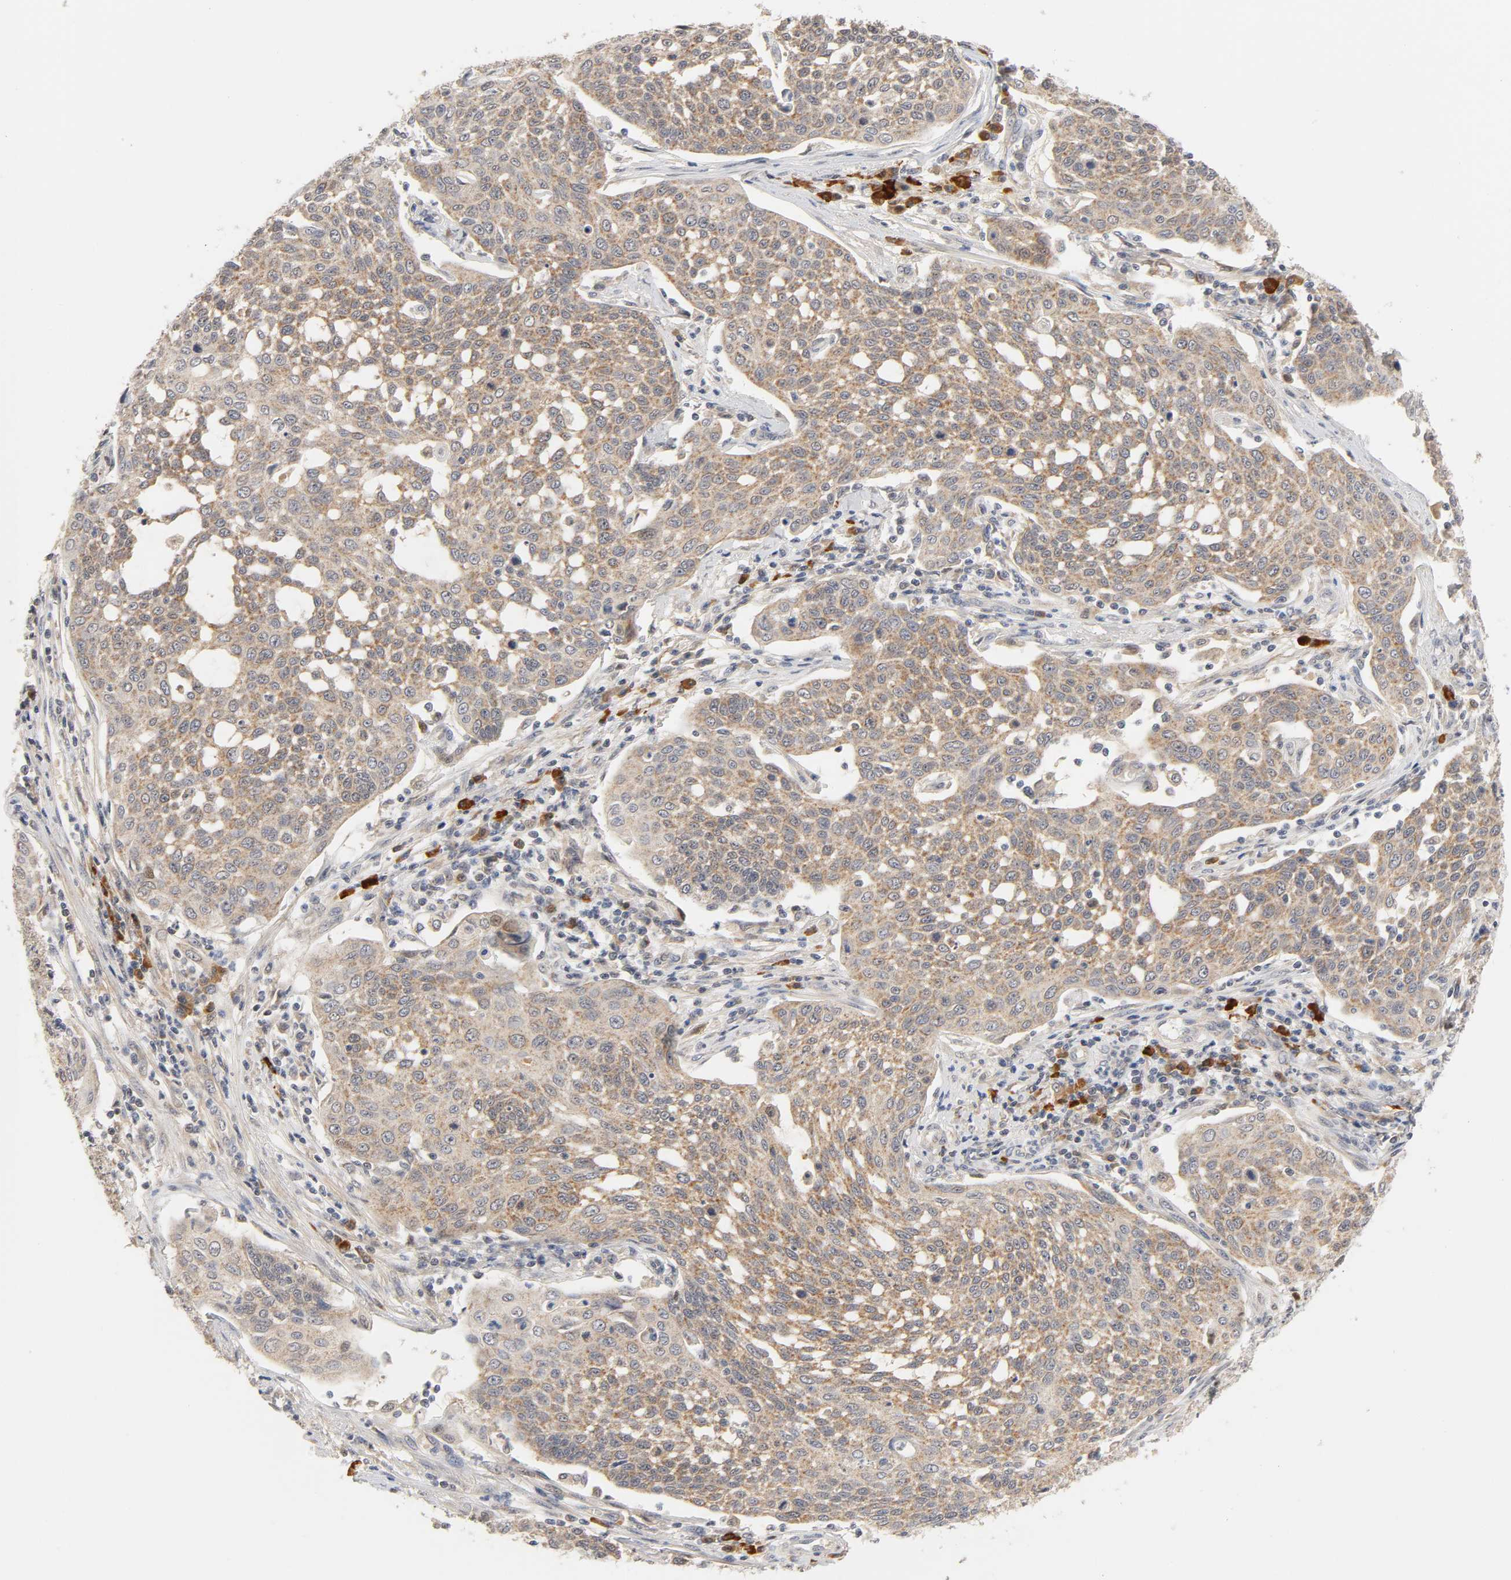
{"staining": {"intensity": "moderate", "quantity": ">75%", "location": "cytoplasmic/membranous"}, "tissue": "cervical cancer", "cell_type": "Tumor cells", "image_type": "cancer", "snomed": [{"axis": "morphology", "description": "Squamous cell carcinoma, NOS"}, {"axis": "topography", "description": "Cervix"}], "caption": "Moderate cytoplasmic/membranous expression for a protein is present in about >75% of tumor cells of cervical cancer using IHC.", "gene": "GSTZ1", "patient": {"sex": "female", "age": 34}}